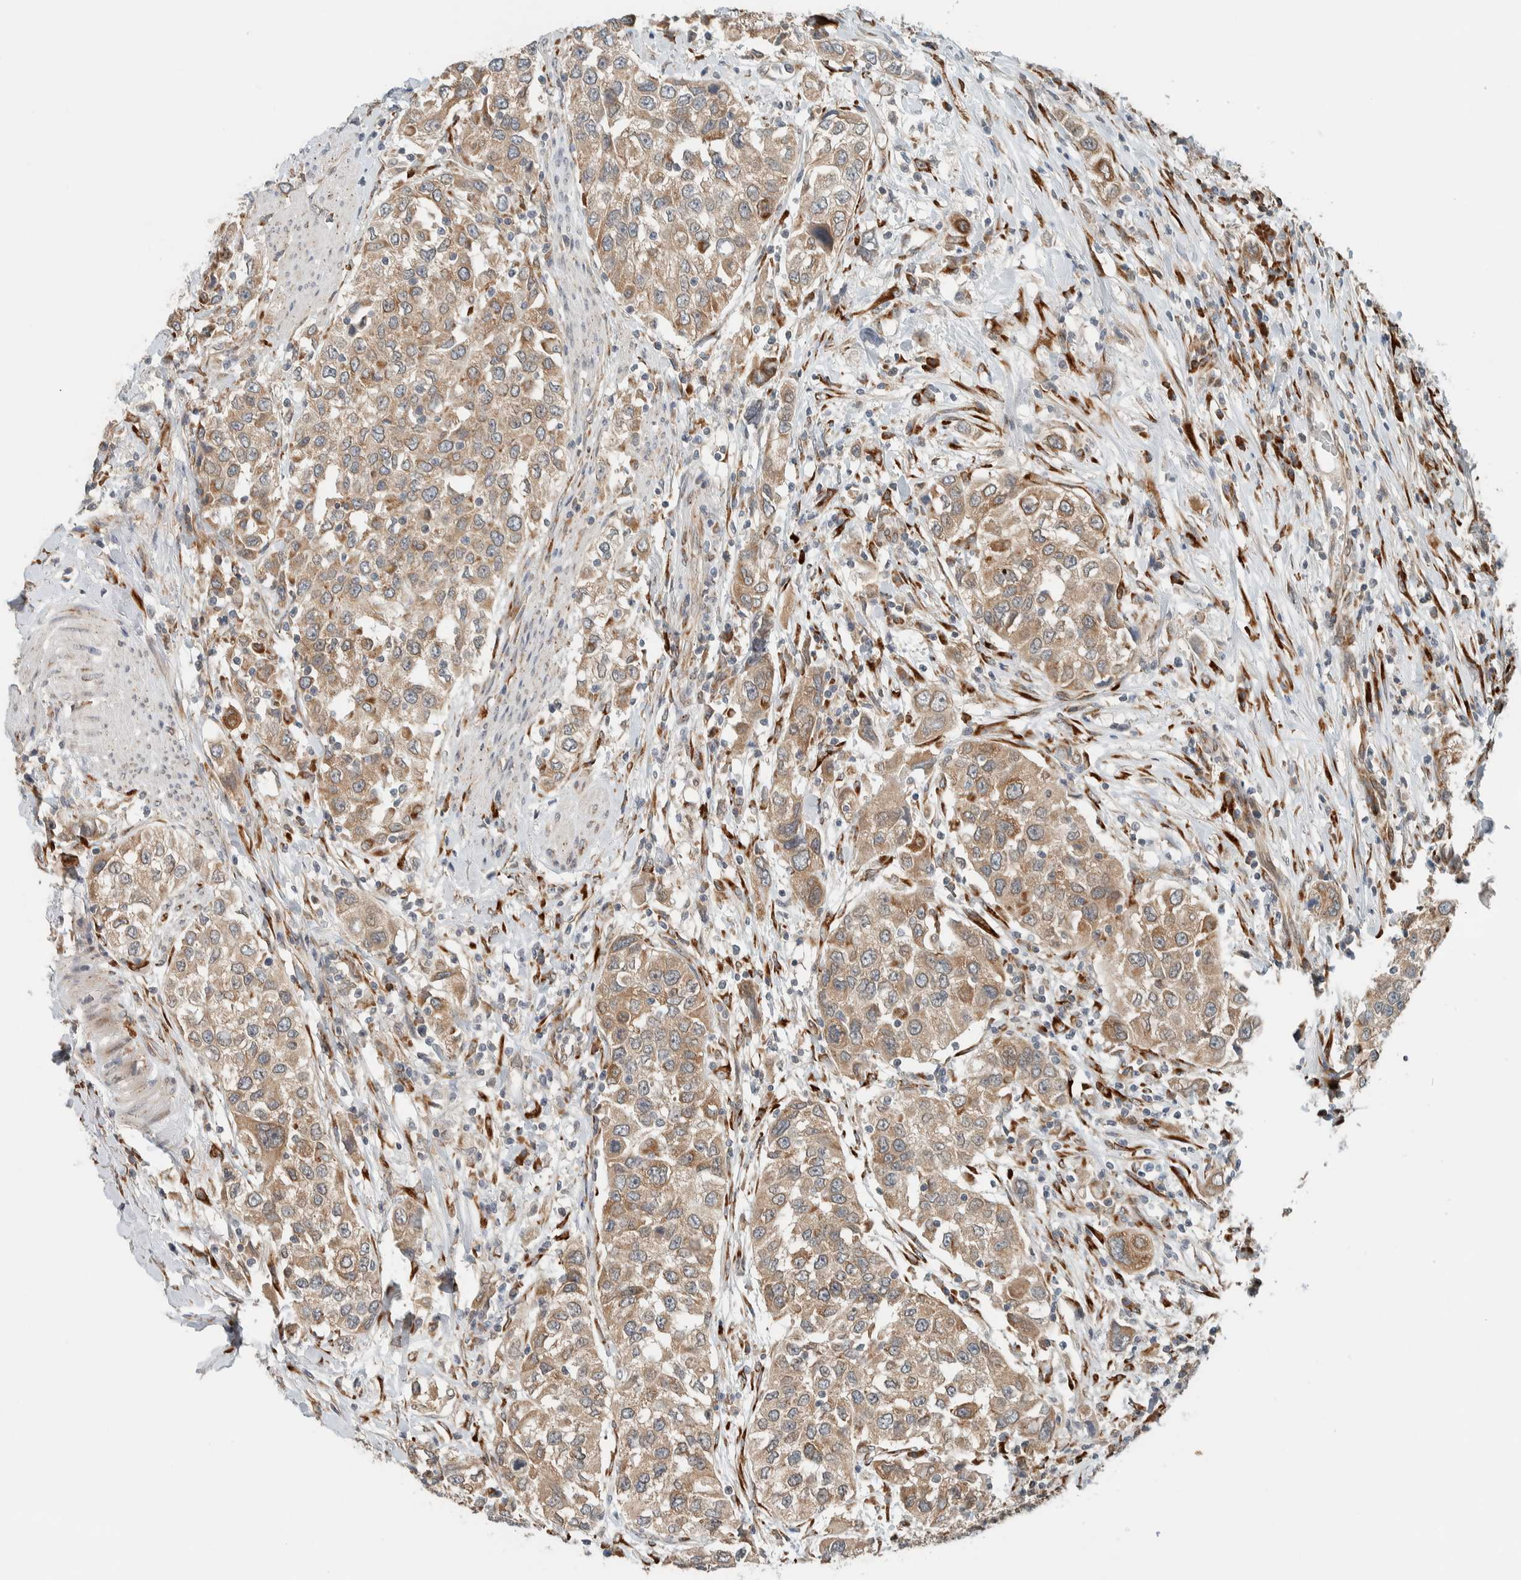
{"staining": {"intensity": "weak", "quantity": ">75%", "location": "cytoplasmic/membranous"}, "tissue": "urothelial cancer", "cell_type": "Tumor cells", "image_type": "cancer", "snomed": [{"axis": "morphology", "description": "Urothelial carcinoma, High grade"}, {"axis": "topography", "description": "Urinary bladder"}], "caption": "About >75% of tumor cells in human urothelial cancer display weak cytoplasmic/membranous protein staining as visualized by brown immunohistochemical staining.", "gene": "CTBP2", "patient": {"sex": "female", "age": 80}}